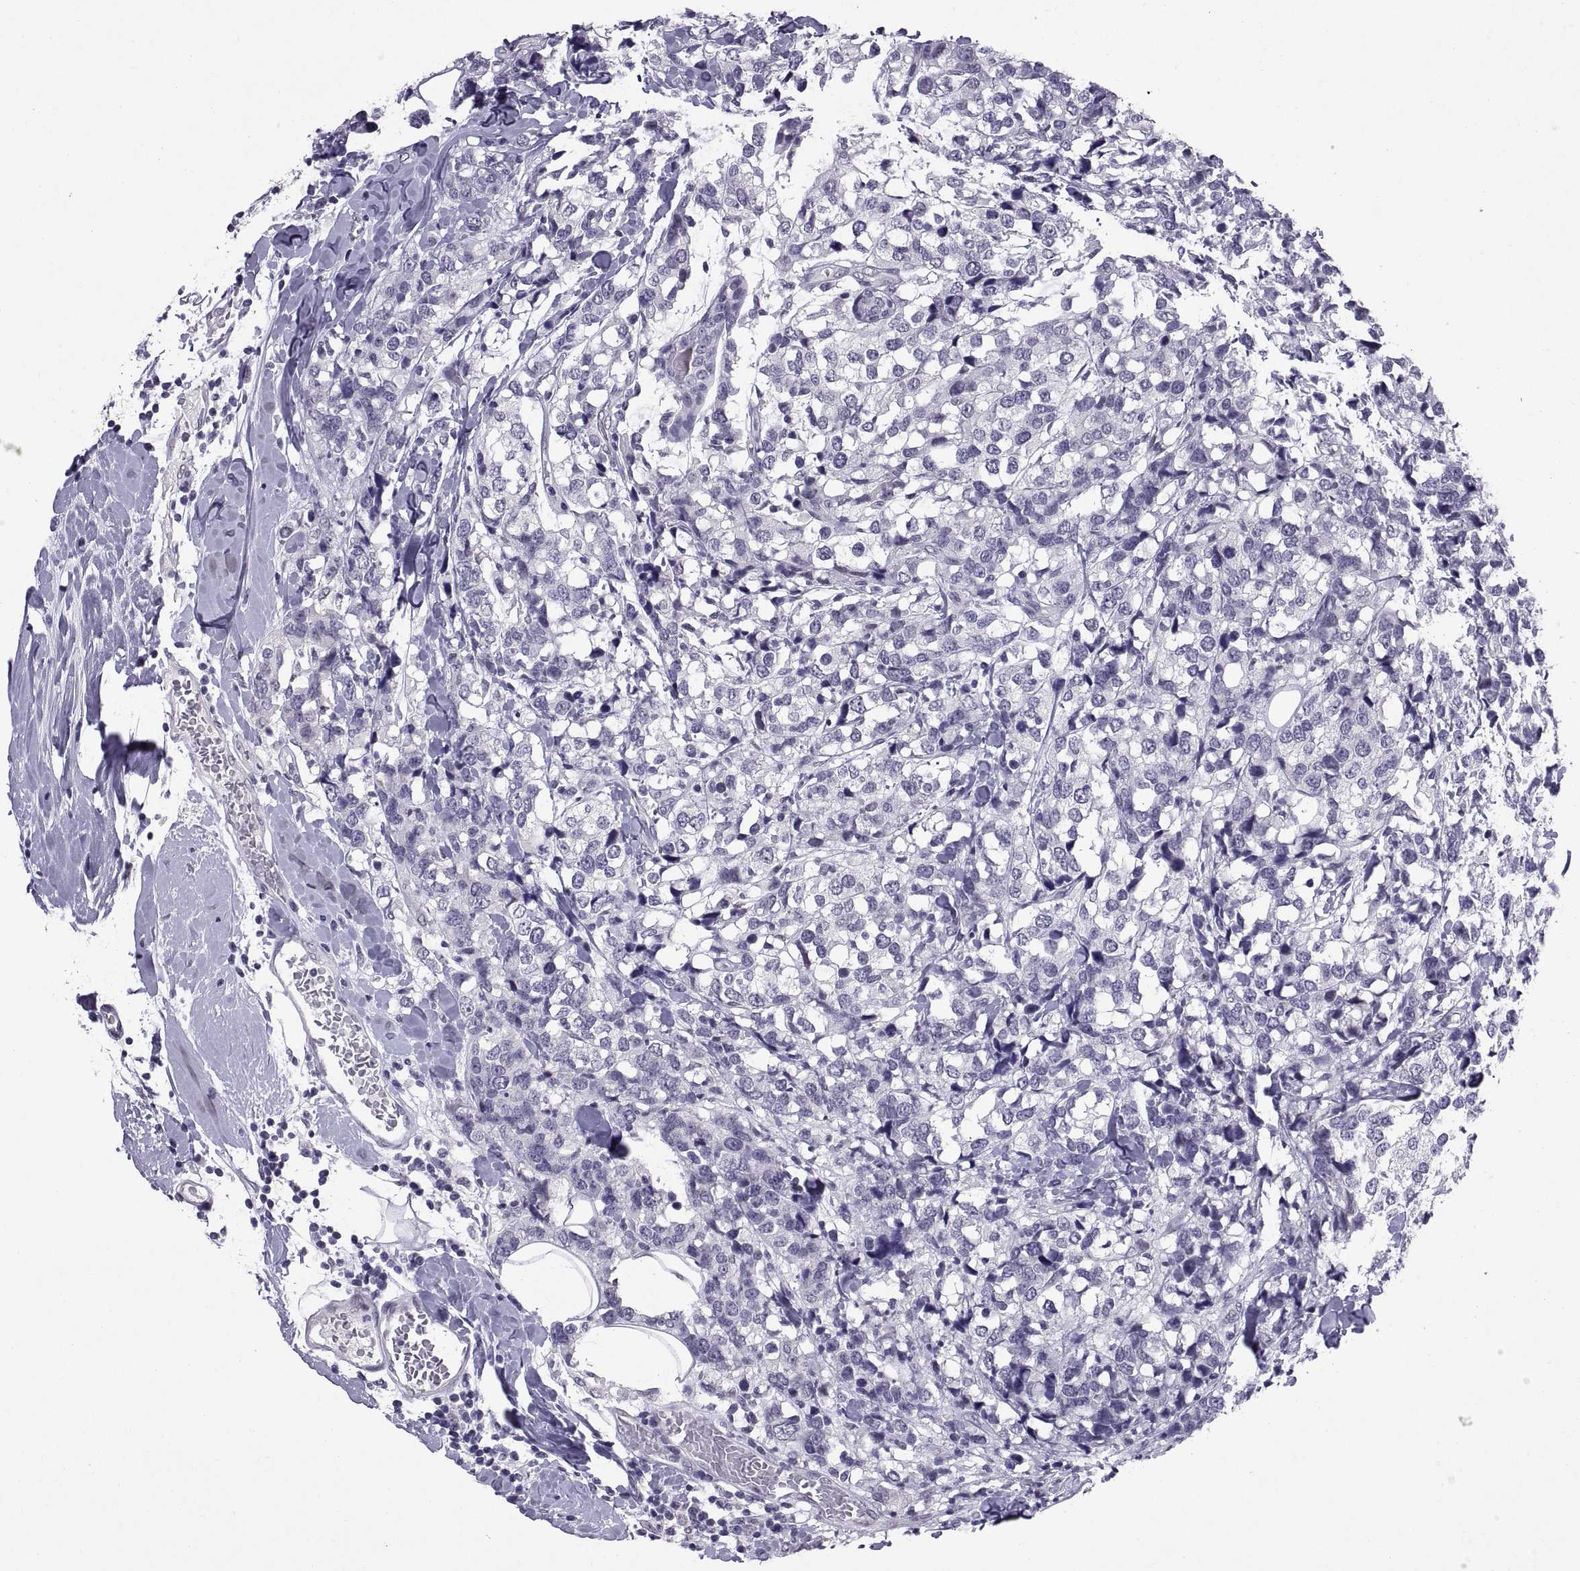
{"staining": {"intensity": "negative", "quantity": "none", "location": "none"}, "tissue": "breast cancer", "cell_type": "Tumor cells", "image_type": "cancer", "snomed": [{"axis": "morphology", "description": "Lobular carcinoma"}, {"axis": "topography", "description": "Breast"}], "caption": "This is an immunohistochemistry (IHC) histopathology image of breast cancer. There is no positivity in tumor cells.", "gene": "KRT77", "patient": {"sex": "female", "age": 59}}